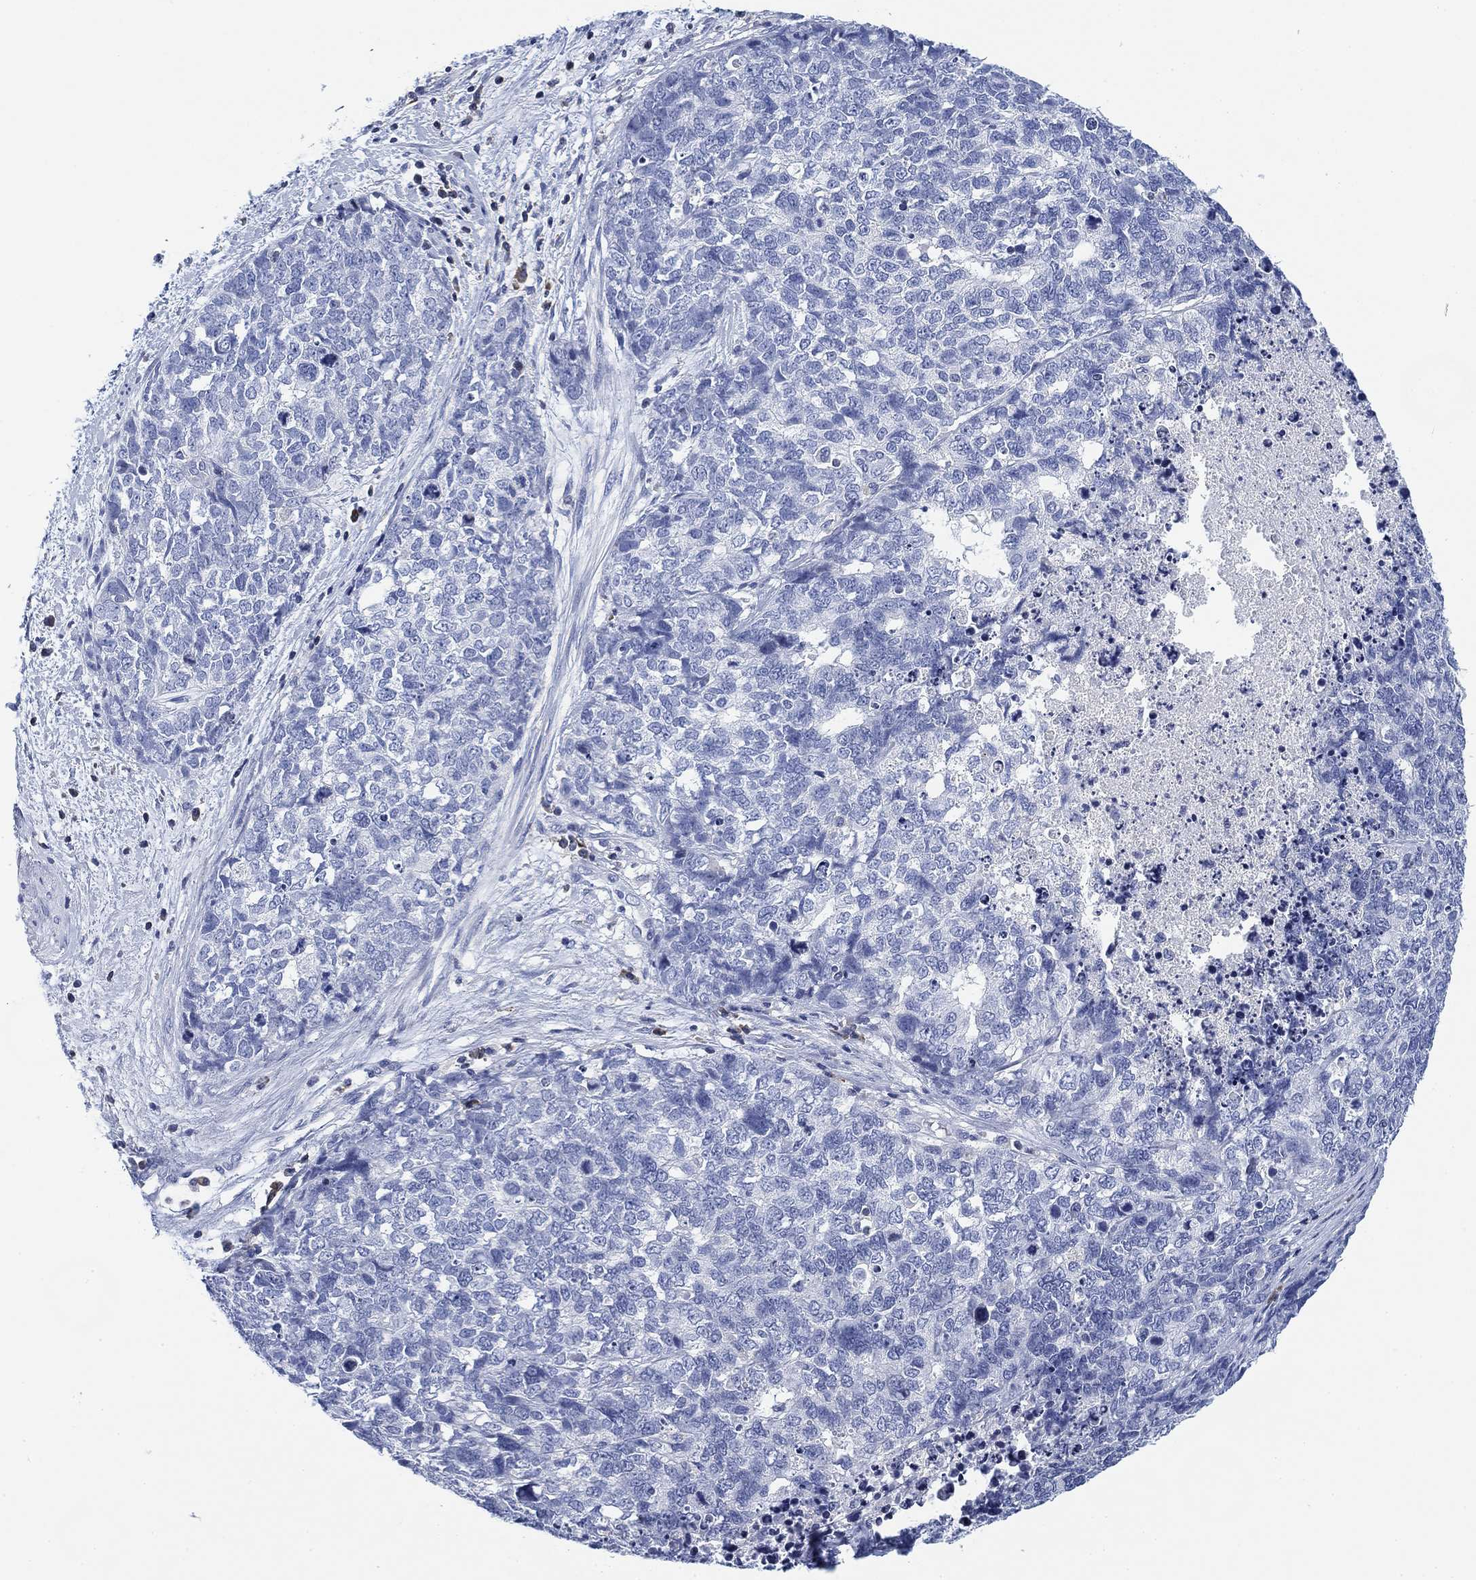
{"staining": {"intensity": "negative", "quantity": "none", "location": "none"}, "tissue": "cervical cancer", "cell_type": "Tumor cells", "image_type": "cancer", "snomed": [{"axis": "morphology", "description": "Squamous cell carcinoma, NOS"}, {"axis": "topography", "description": "Cervix"}], "caption": "Immunohistochemical staining of cervical cancer (squamous cell carcinoma) reveals no significant positivity in tumor cells.", "gene": "FYB1", "patient": {"sex": "female", "age": 63}}